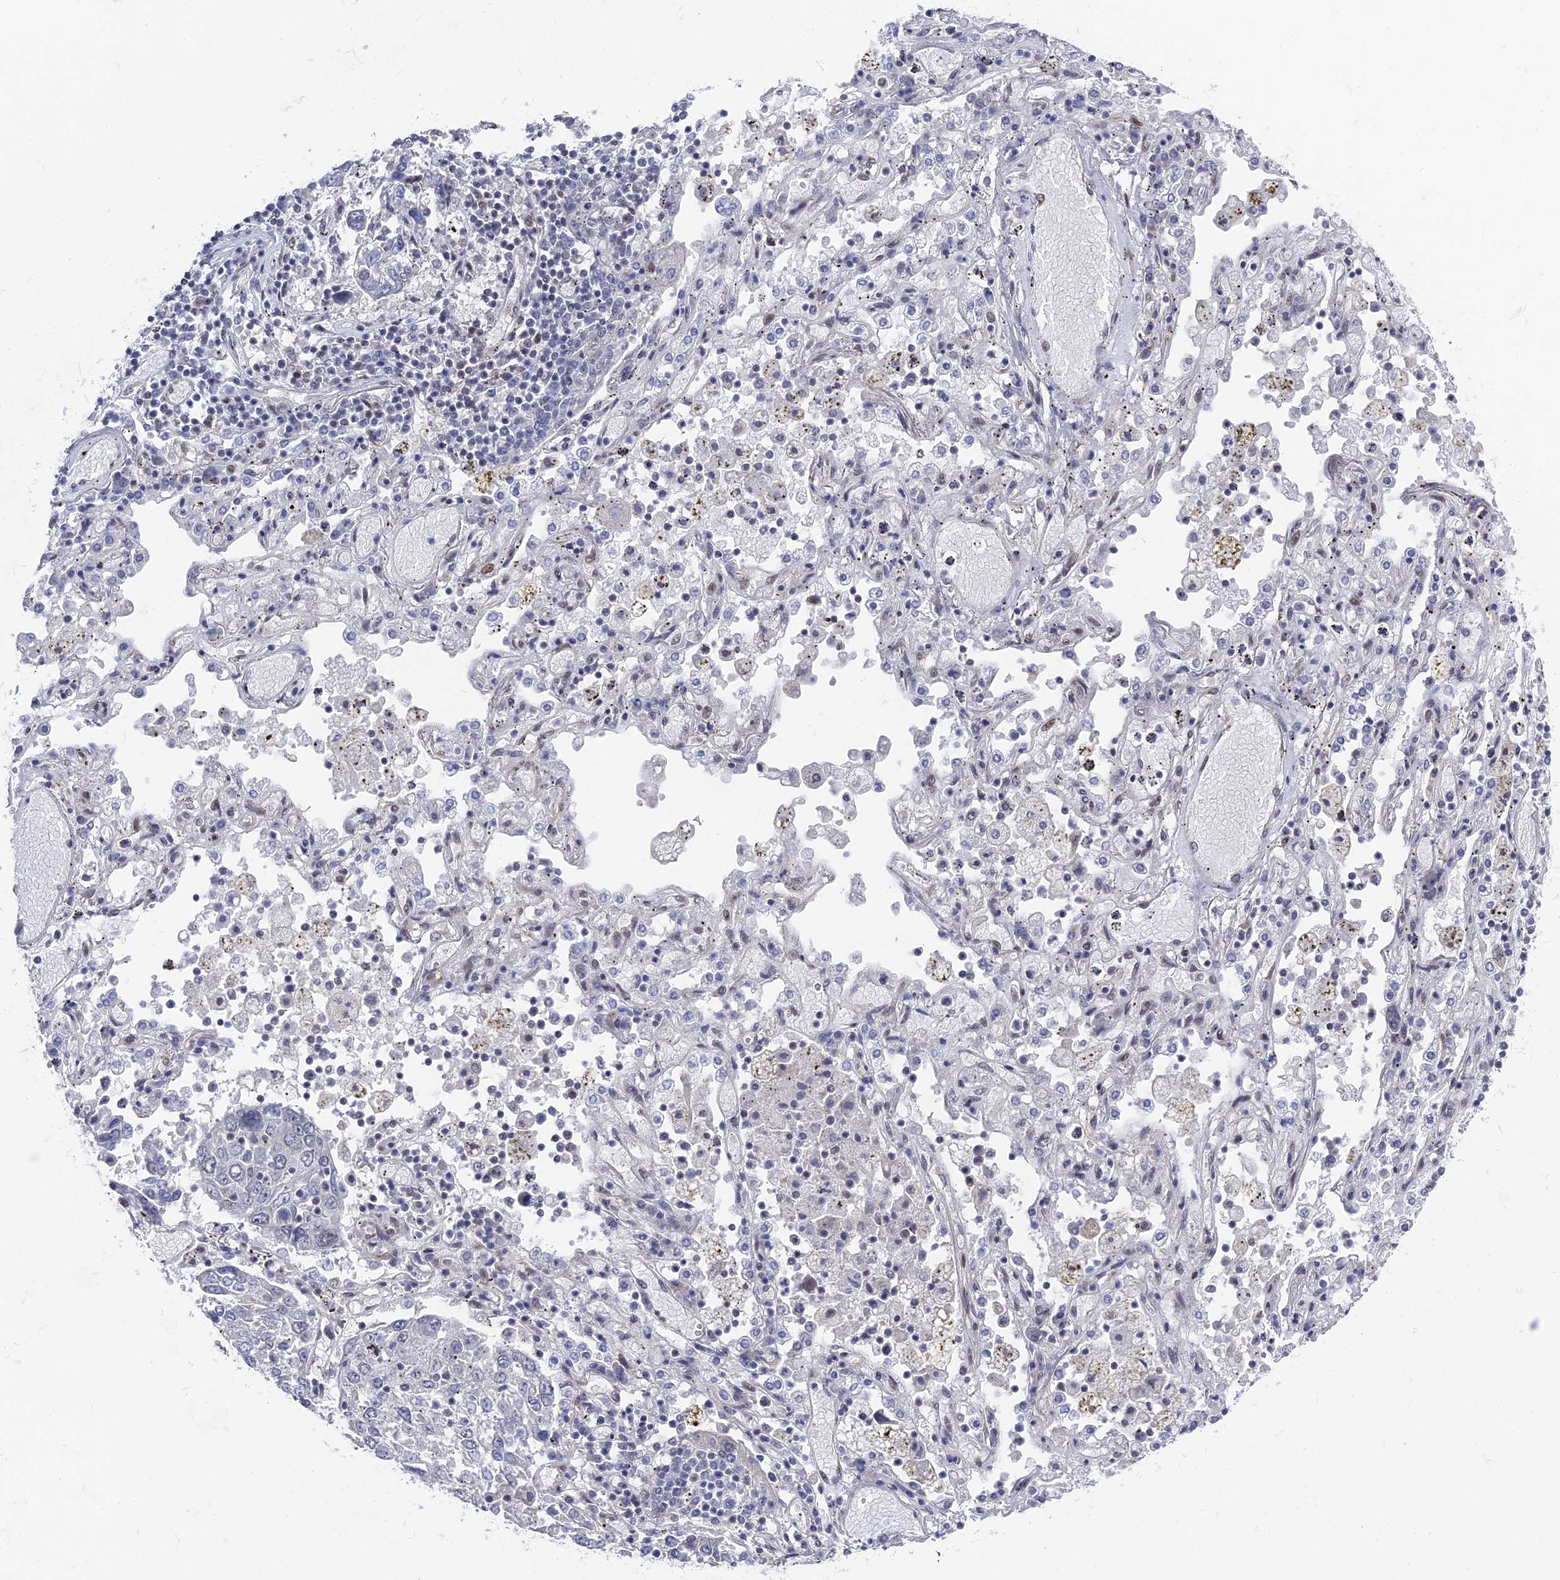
{"staining": {"intensity": "negative", "quantity": "none", "location": "none"}, "tissue": "lung cancer", "cell_type": "Tumor cells", "image_type": "cancer", "snomed": [{"axis": "morphology", "description": "Squamous cell carcinoma, NOS"}, {"axis": "topography", "description": "Lung"}], "caption": "Immunohistochemistry (IHC) image of lung cancer stained for a protein (brown), which shows no positivity in tumor cells.", "gene": "FHIP2A", "patient": {"sex": "male", "age": 65}}